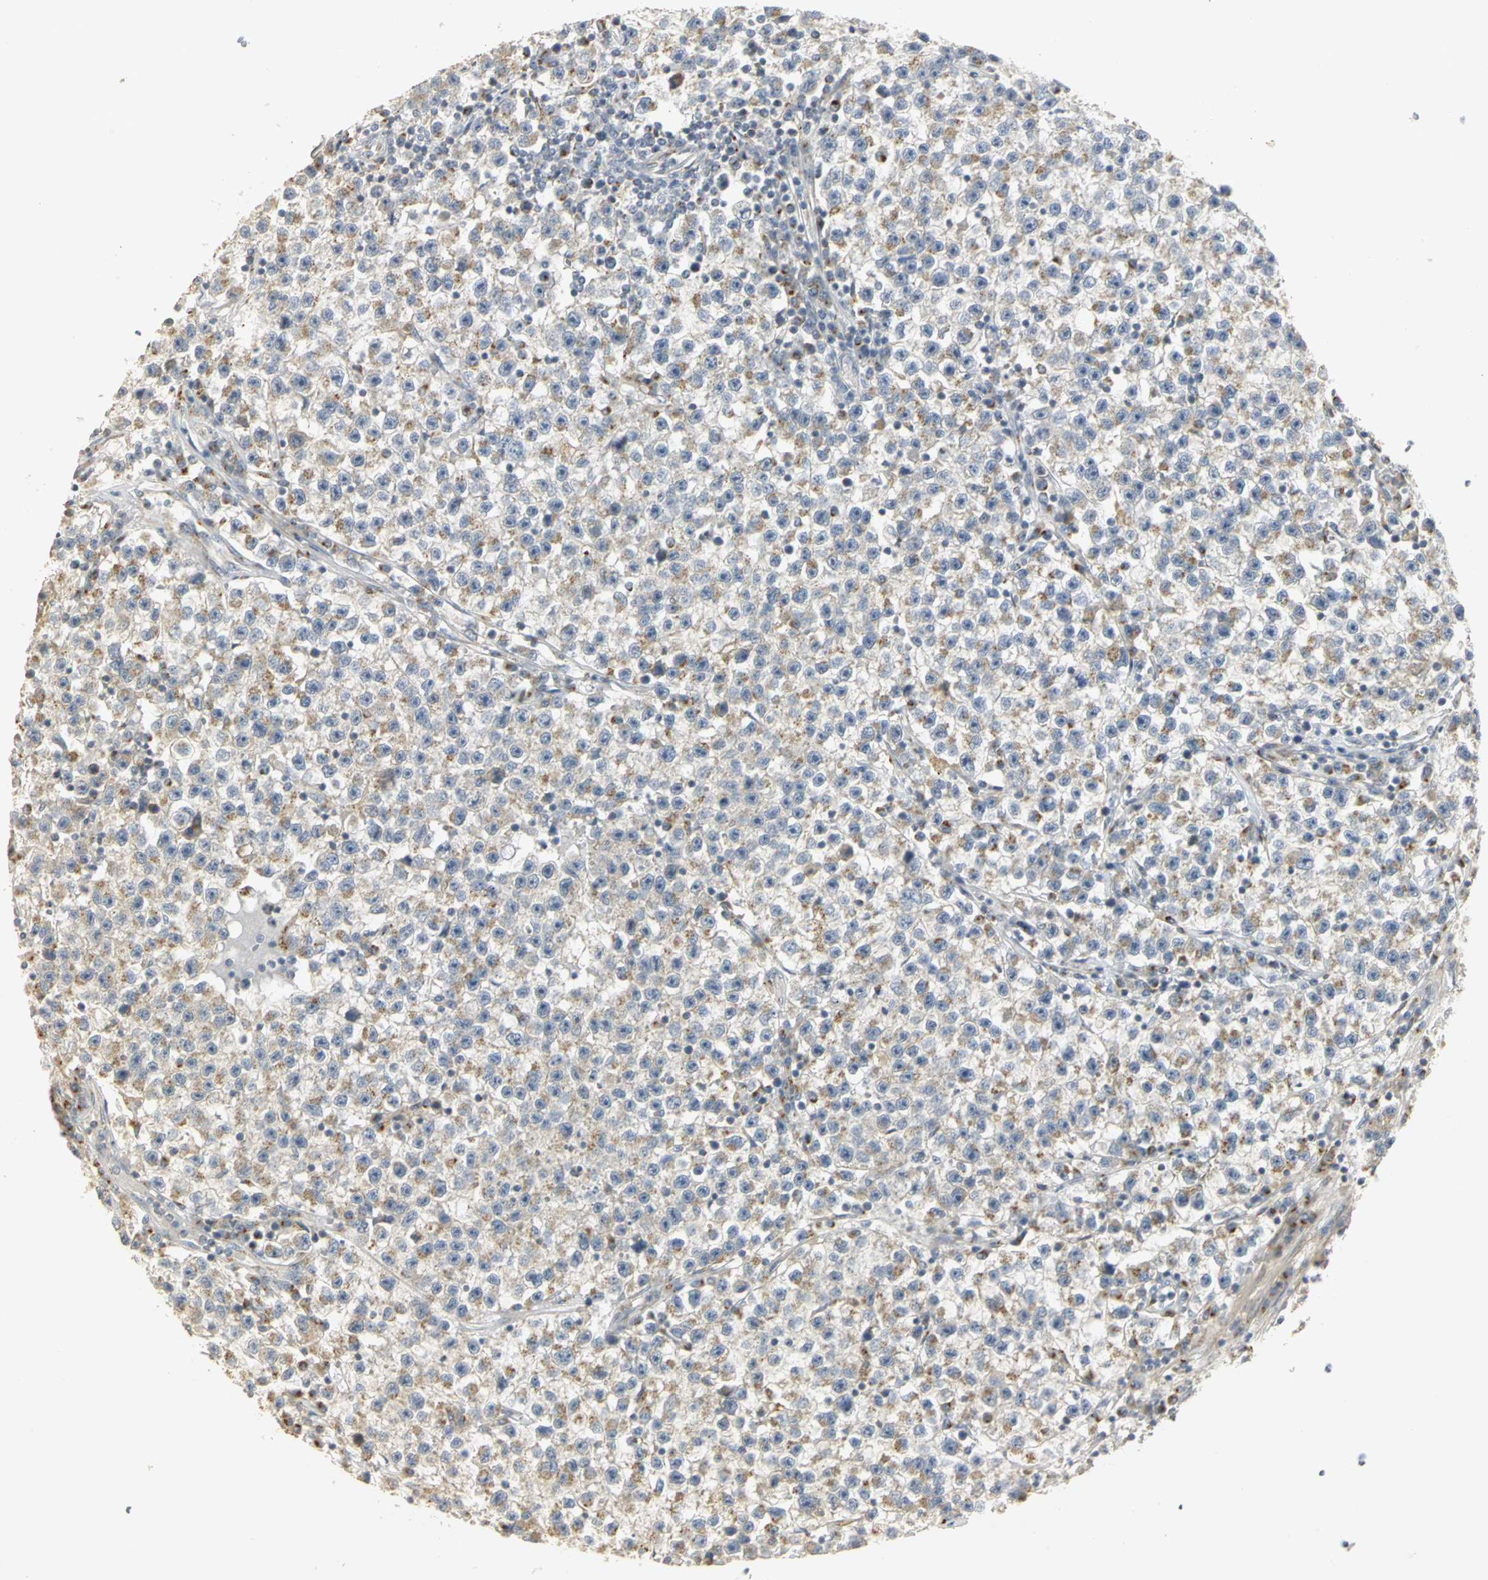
{"staining": {"intensity": "weak", "quantity": "25%-75%", "location": "cytoplasmic/membranous"}, "tissue": "testis cancer", "cell_type": "Tumor cells", "image_type": "cancer", "snomed": [{"axis": "morphology", "description": "Seminoma, NOS"}, {"axis": "topography", "description": "Testis"}], "caption": "Tumor cells demonstrate low levels of weak cytoplasmic/membranous staining in about 25%-75% of cells in human seminoma (testis). (Stains: DAB (3,3'-diaminobenzidine) in brown, nuclei in blue, Microscopy: brightfield microscopy at high magnification).", "gene": "TM9SF2", "patient": {"sex": "male", "age": 22}}